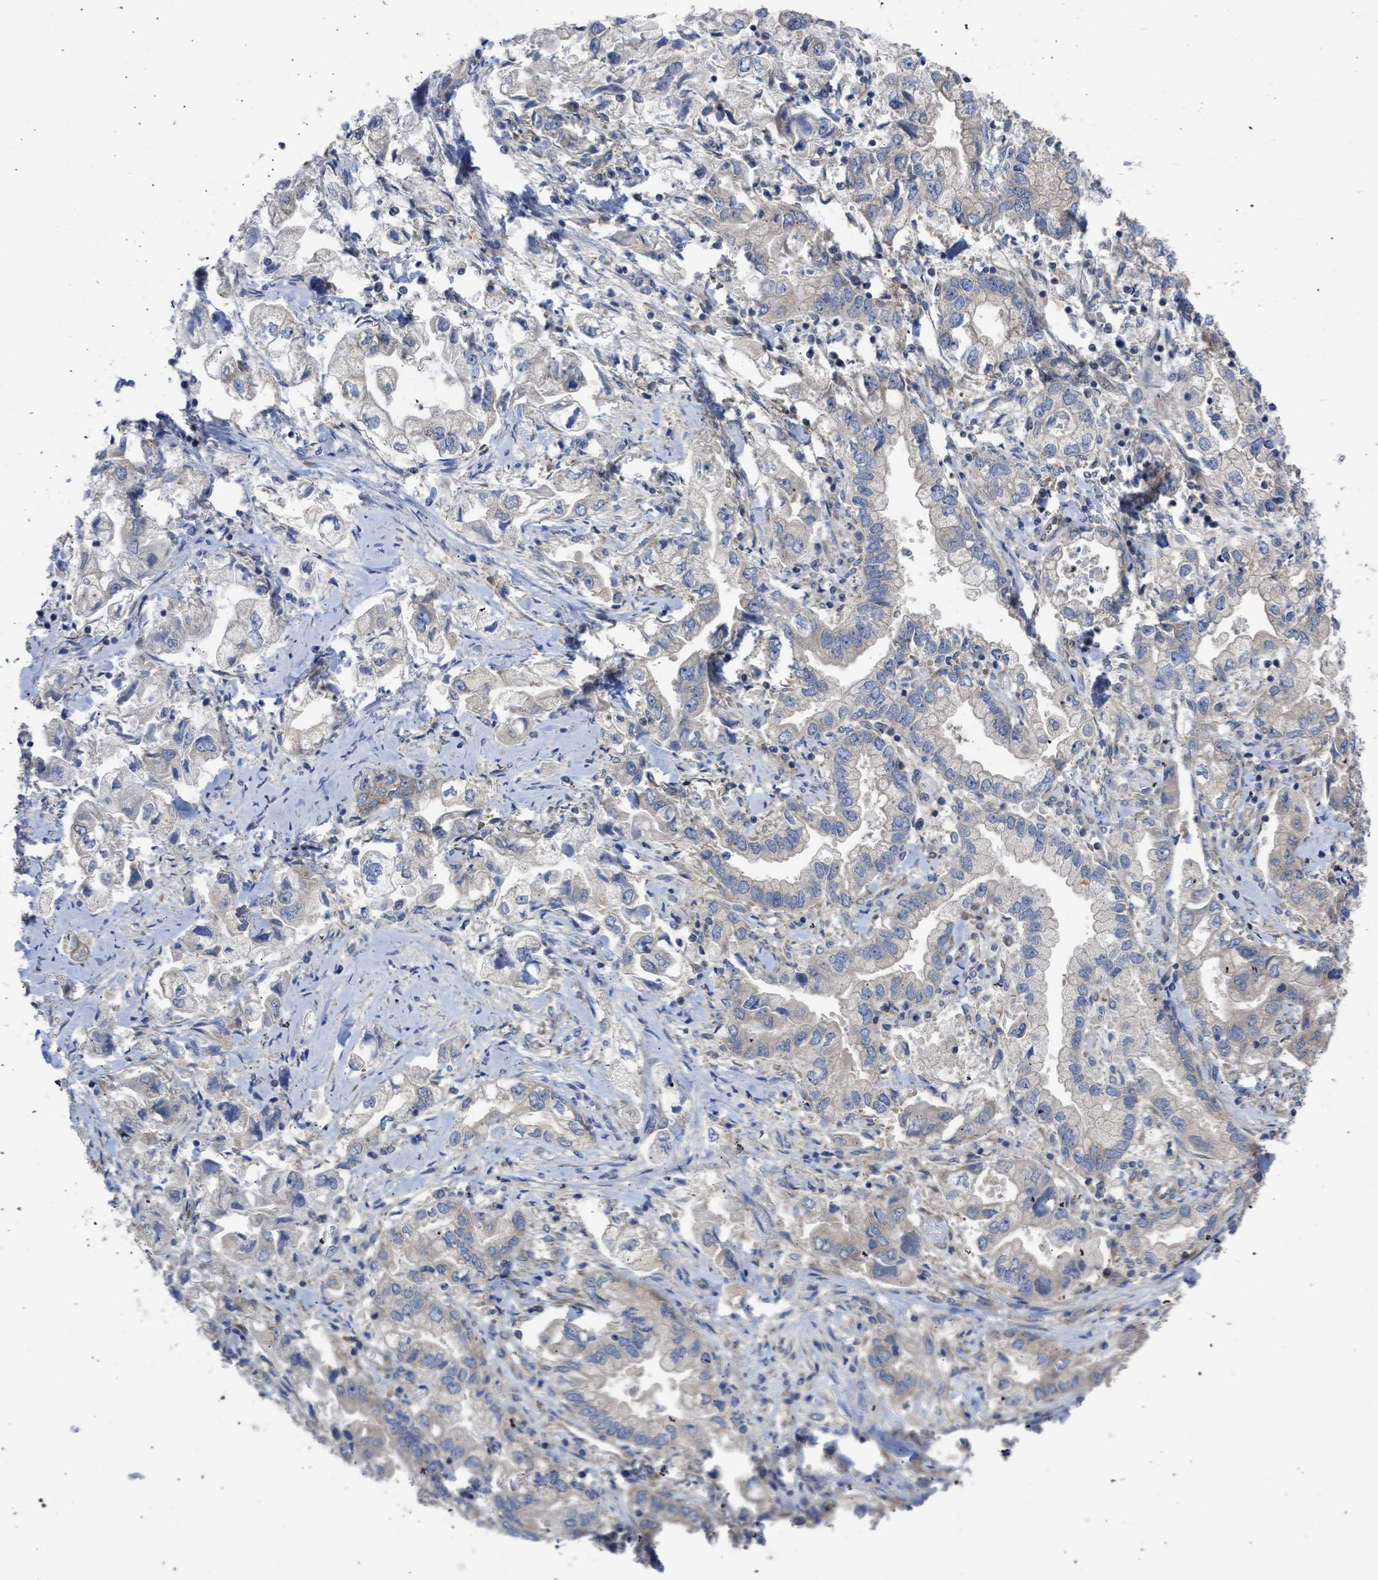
{"staining": {"intensity": "weak", "quantity": "<25%", "location": "cytoplasmic/membranous"}, "tissue": "stomach cancer", "cell_type": "Tumor cells", "image_type": "cancer", "snomed": [{"axis": "morphology", "description": "Normal tissue, NOS"}, {"axis": "morphology", "description": "Adenocarcinoma, NOS"}, {"axis": "topography", "description": "Stomach"}], "caption": "Image shows no protein expression in tumor cells of stomach cancer (adenocarcinoma) tissue.", "gene": "MAP2K3", "patient": {"sex": "male", "age": 62}}